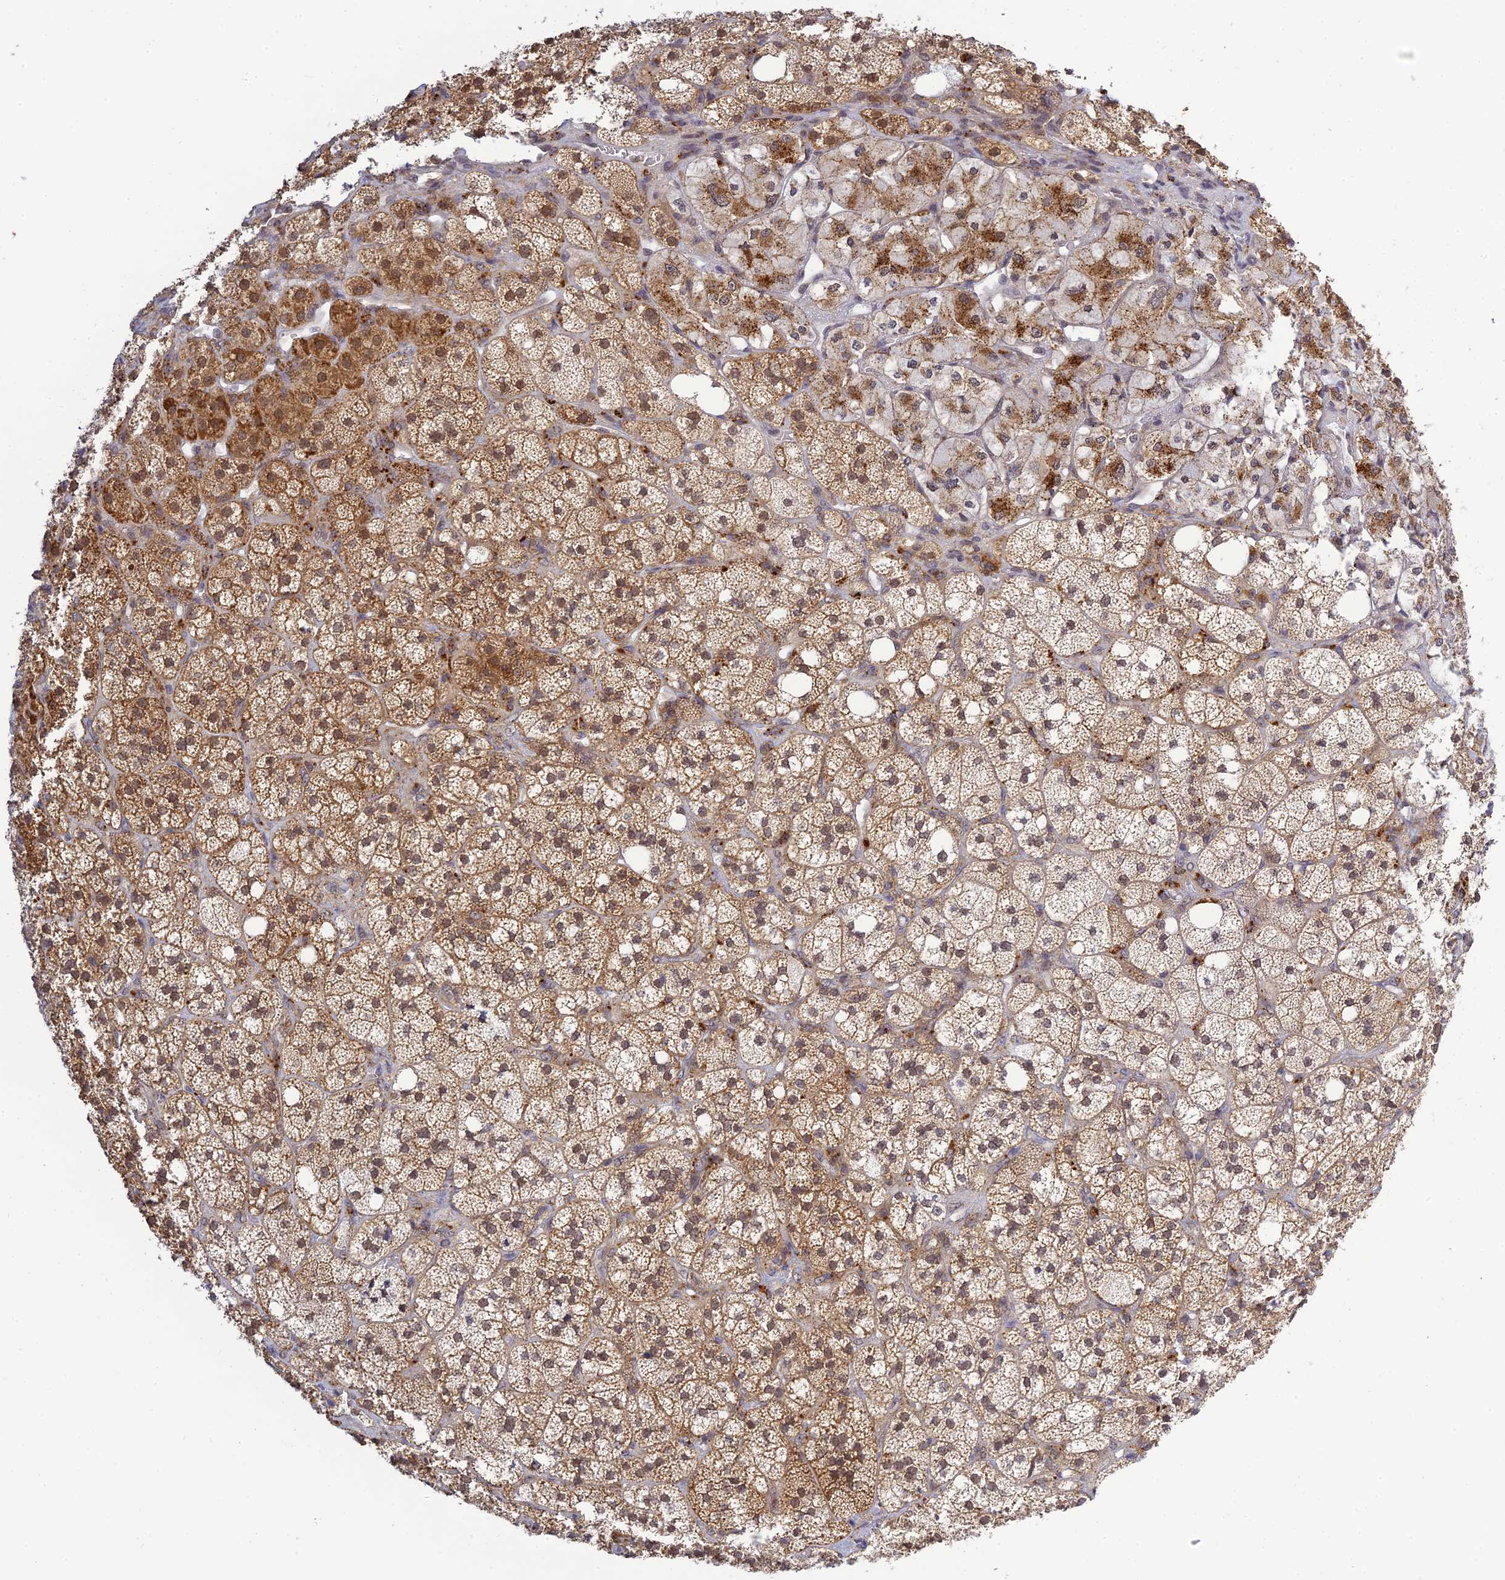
{"staining": {"intensity": "moderate", "quantity": ">75%", "location": "cytoplasmic/membranous"}, "tissue": "adrenal gland", "cell_type": "Glandular cells", "image_type": "normal", "snomed": [{"axis": "morphology", "description": "Normal tissue, NOS"}, {"axis": "topography", "description": "Adrenal gland"}], "caption": "Moderate cytoplasmic/membranous expression is appreciated in approximately >75% of glandular cells in normal adrenal gland.", "gene": "SKIC8", "patient": {"sex": "male", "age": 61}}